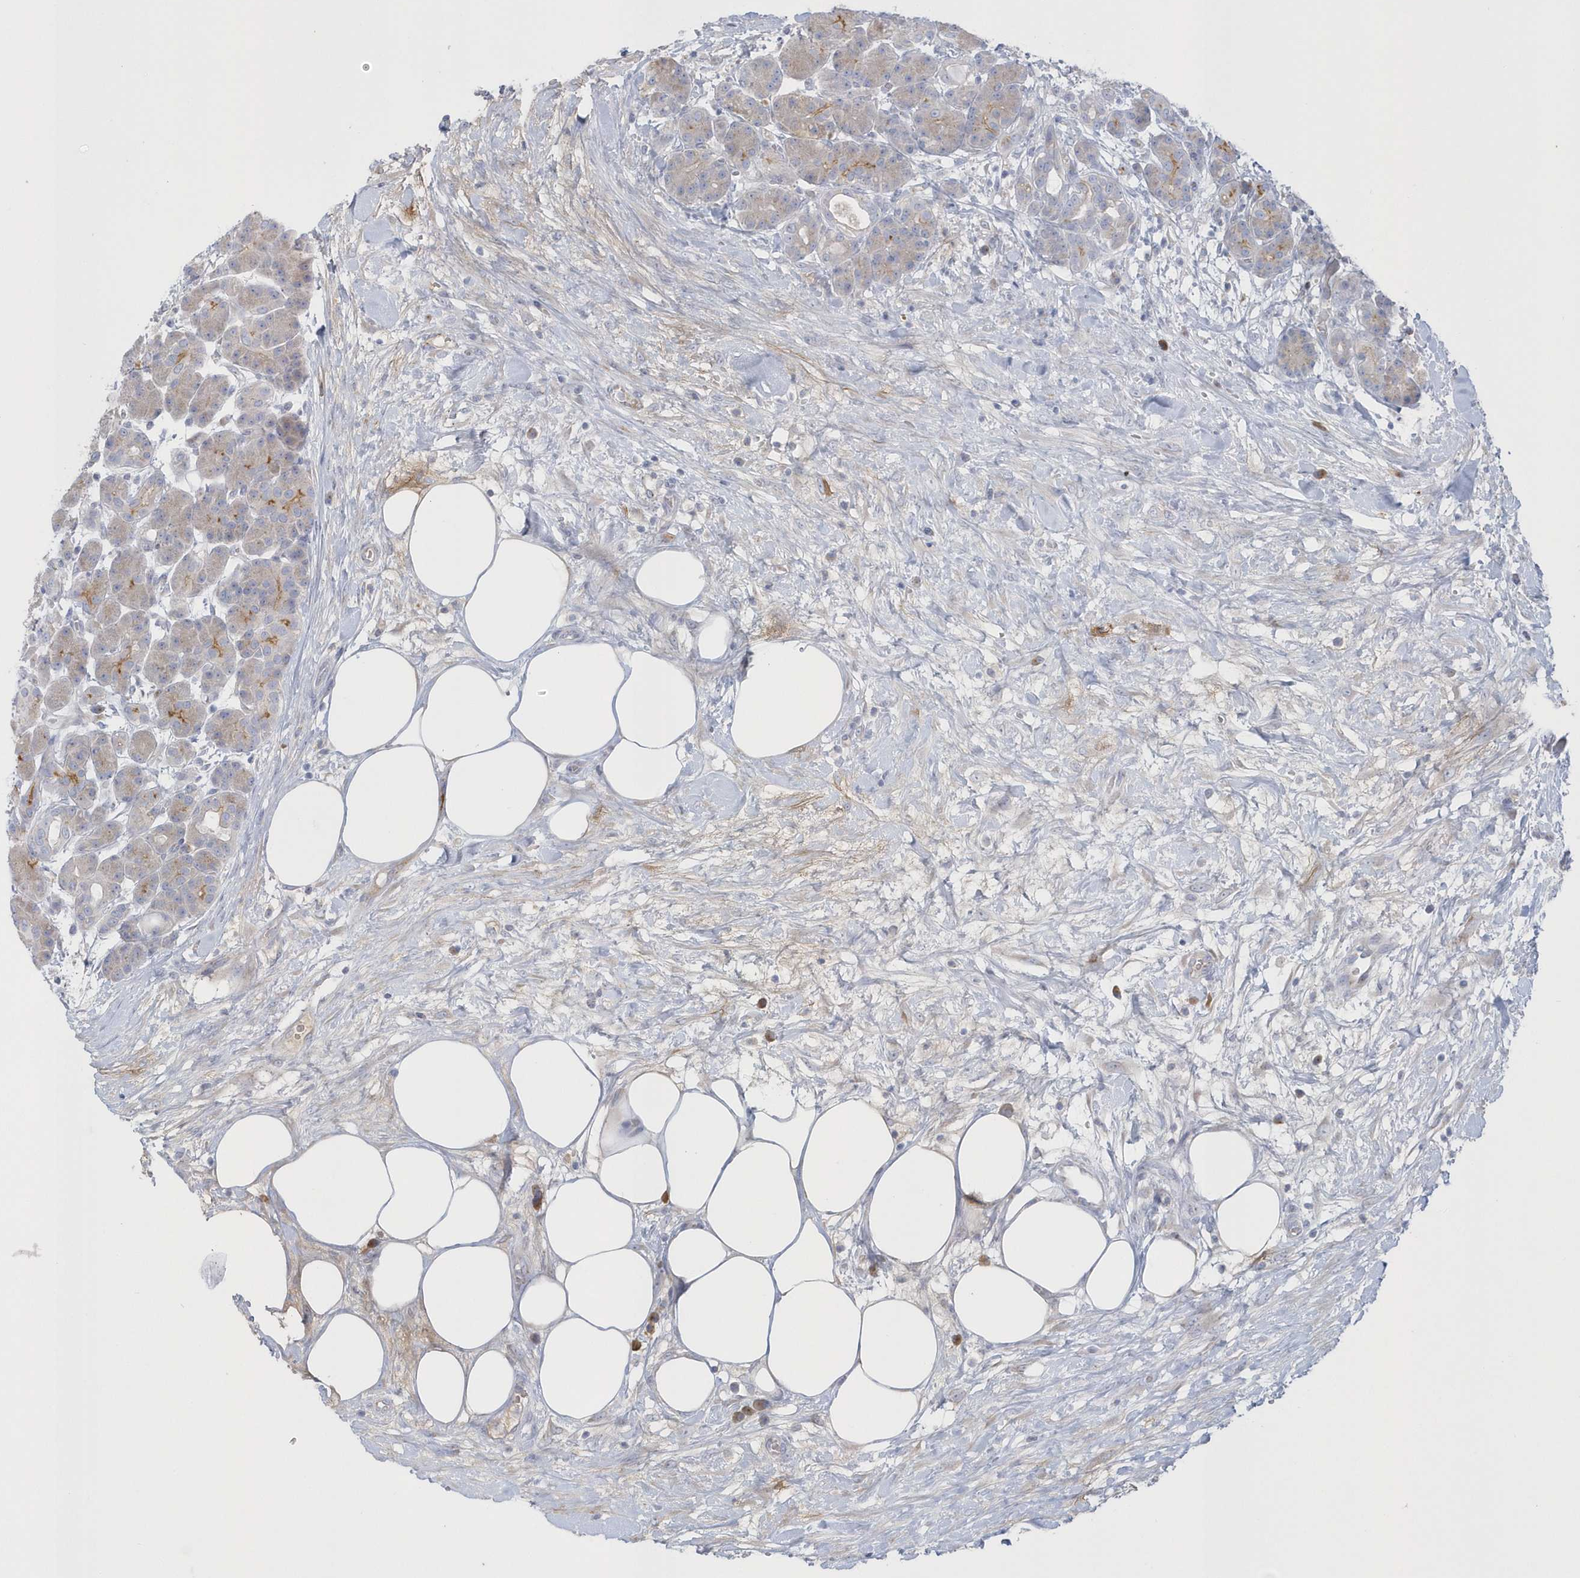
{"staining": {"intensity": "weak", "quantity": "25%-75%", "location": "cytoplasmic/membranous"}, "tissue": "pancreas", "cell_type": "Exocrine glandular cells", "image_type": "normal", "snomed": [{"axis": "morphology", "description": "Normal tissue, NOS"}, {"axis": "topography", "description": "Pancreas"}], "caption": "The photomicrograph displays a brown stain indicating the presence of a protein in the cytoplasmic/membranous of exocrine glandular cells in pancreas. The staining was performed using DAB, with brown indicating positive protein expression. Nuclei are stained blue with hematoxylin.", "gene": "SEMA3D", "patient": {"sex": "male", "age": 63}}